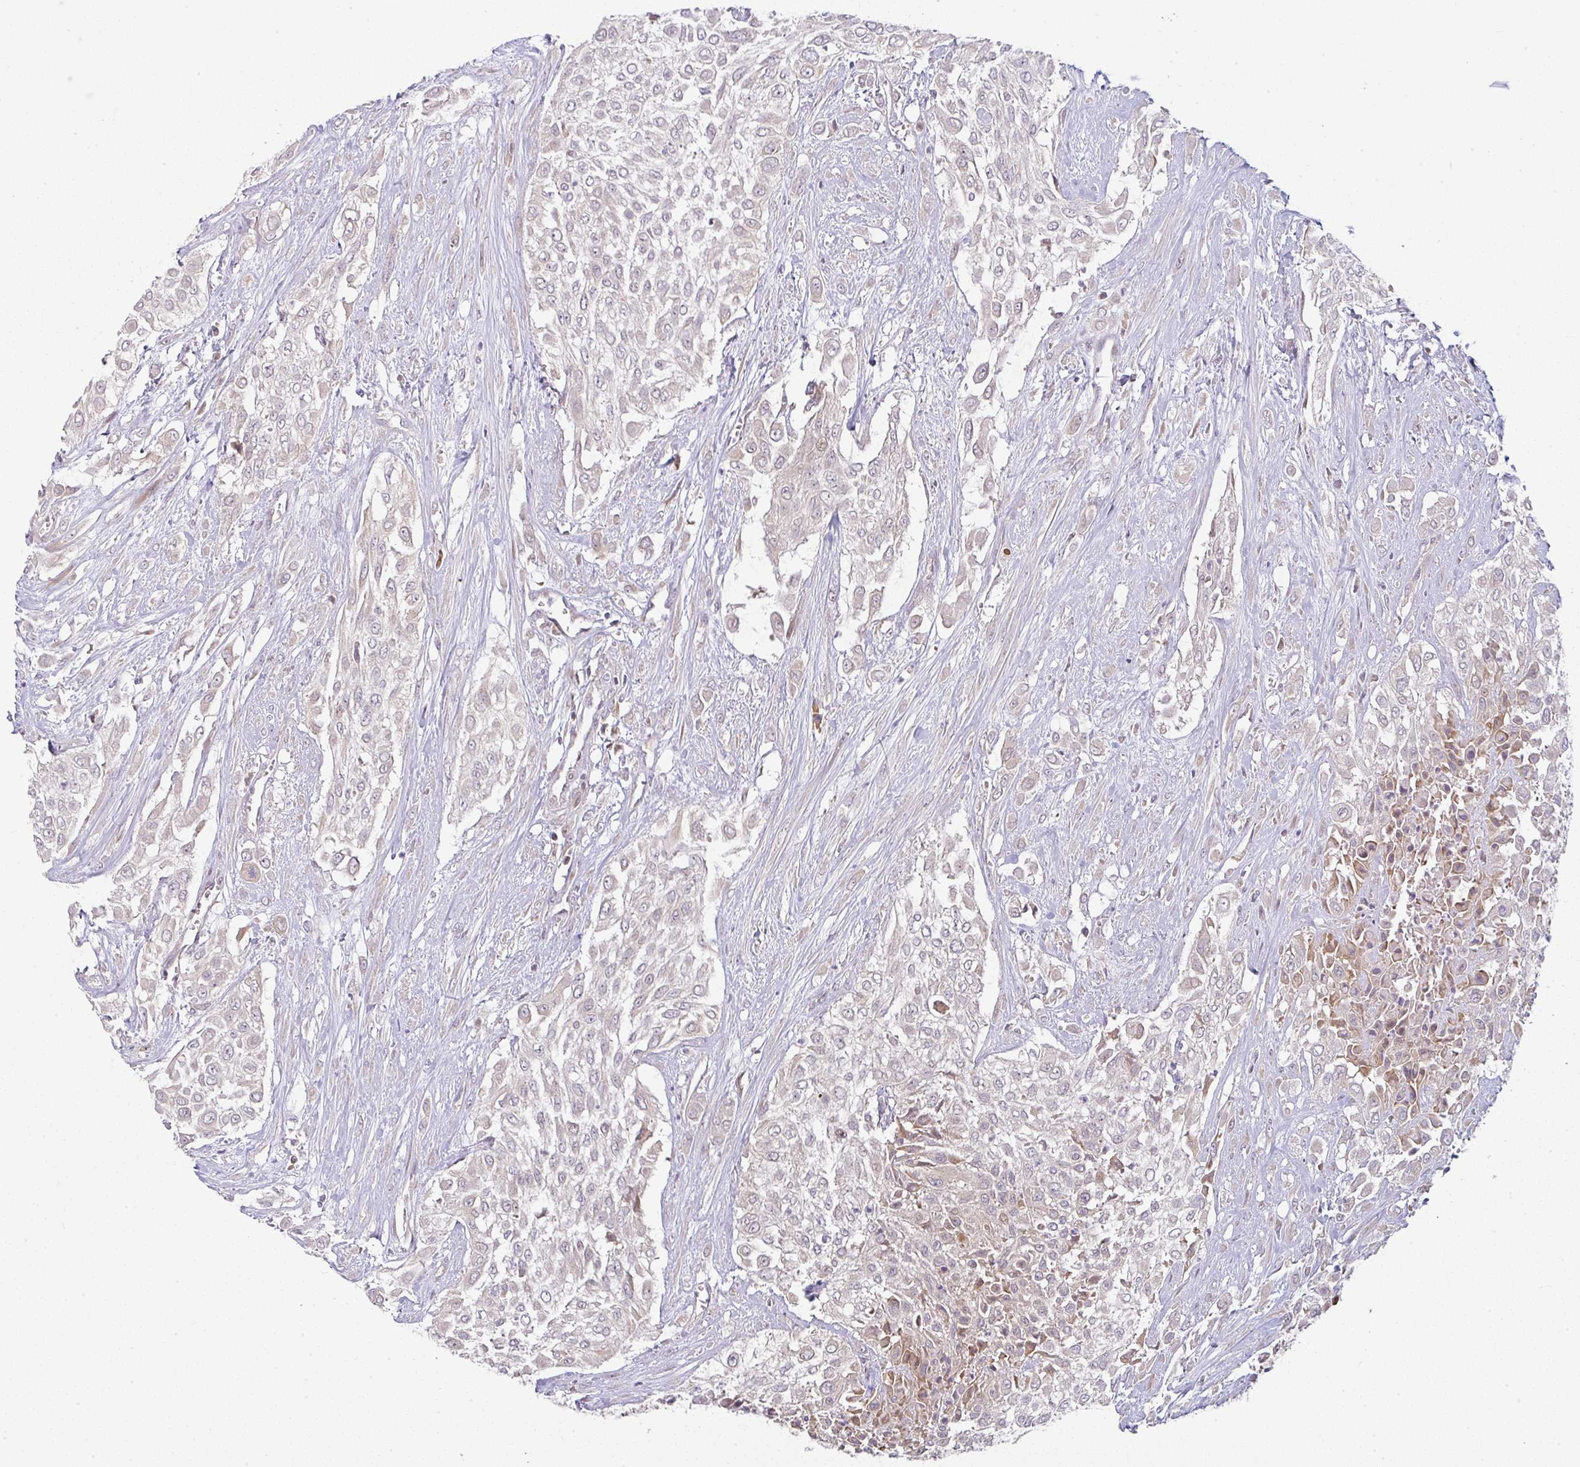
{"staining": {"intensity": "negative", "quantity": "none", "location": "none"}, "tissue": "urothelial cancer", "cell_type": "Tumor cells", "image_type": "cancer", "snomed": [{"axis": "morphology", "description": "Urothelial carcinoma, High grade"}, {"axis": "topography", "description": "Urinary bladder"}], "caption": "Immunohistochemistry photomicrograph of human urothelial cancer stained for a protein (brown), which displays no staining in tumor cells.", "gene": "MOB1A", "patient": {"sex": "male", "age": 57}}